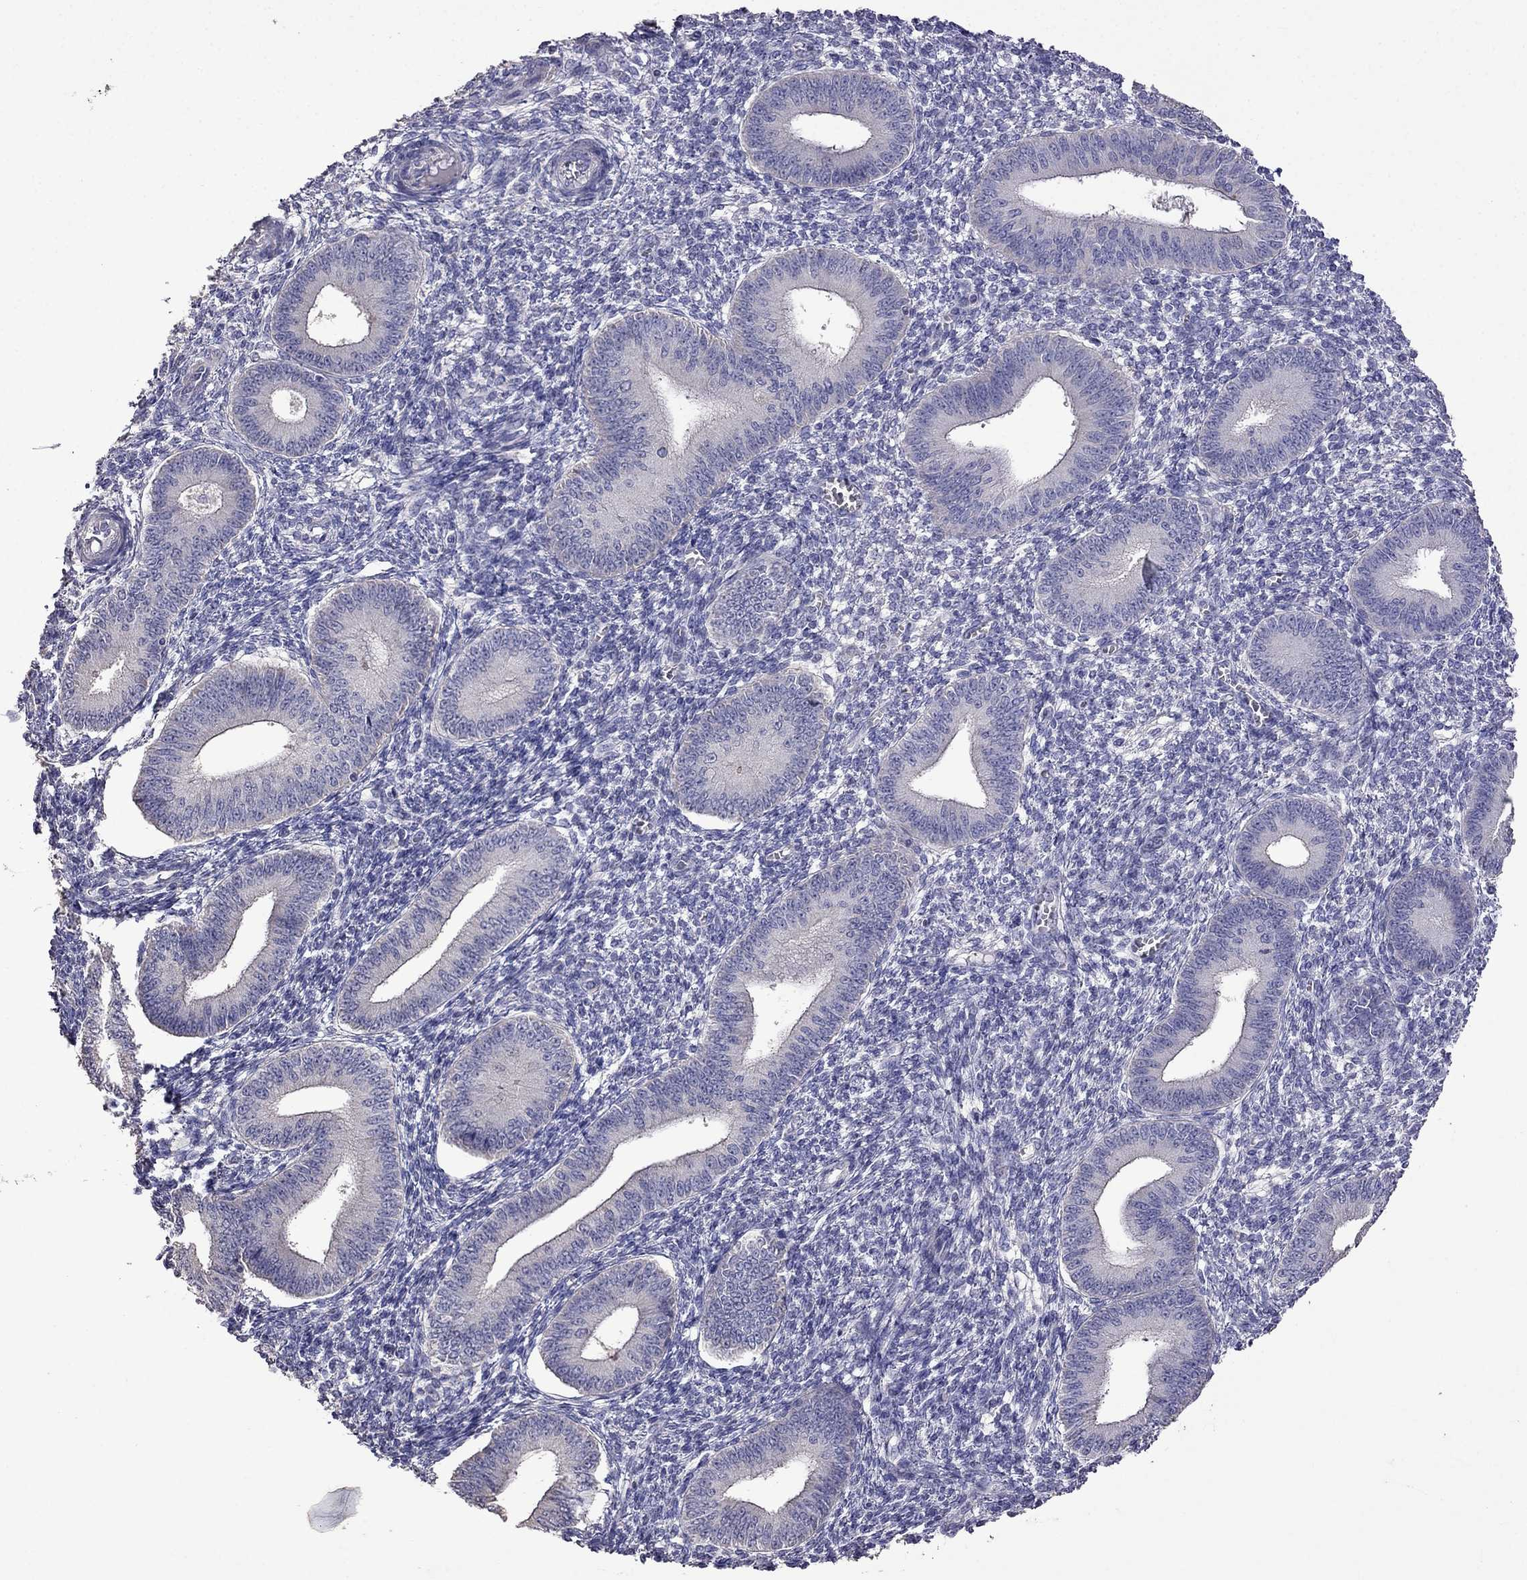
{"staining": {"intensity": "negative", "quantity": "none", "location": "none"}, "tissue": "endometrium", "cell_type": "Cells in endometrial stroma", "image_type": "normal", "snomed": [{"axis": "morphology", "description": "Normal tissue, NOS"}, {"axis": "topography", "description": "Endometrium"}], "caption": "A histopathology image of human endometrium is negative for staining in cells in endometrial stroma. The staining was performed using DAB to visualize the protein expression in brown, while the nuclei were stained in blue with hematoxylin (Magnification: 20x).", "gene": "AK5", "patient": {"sex": "female", "age": 42}}